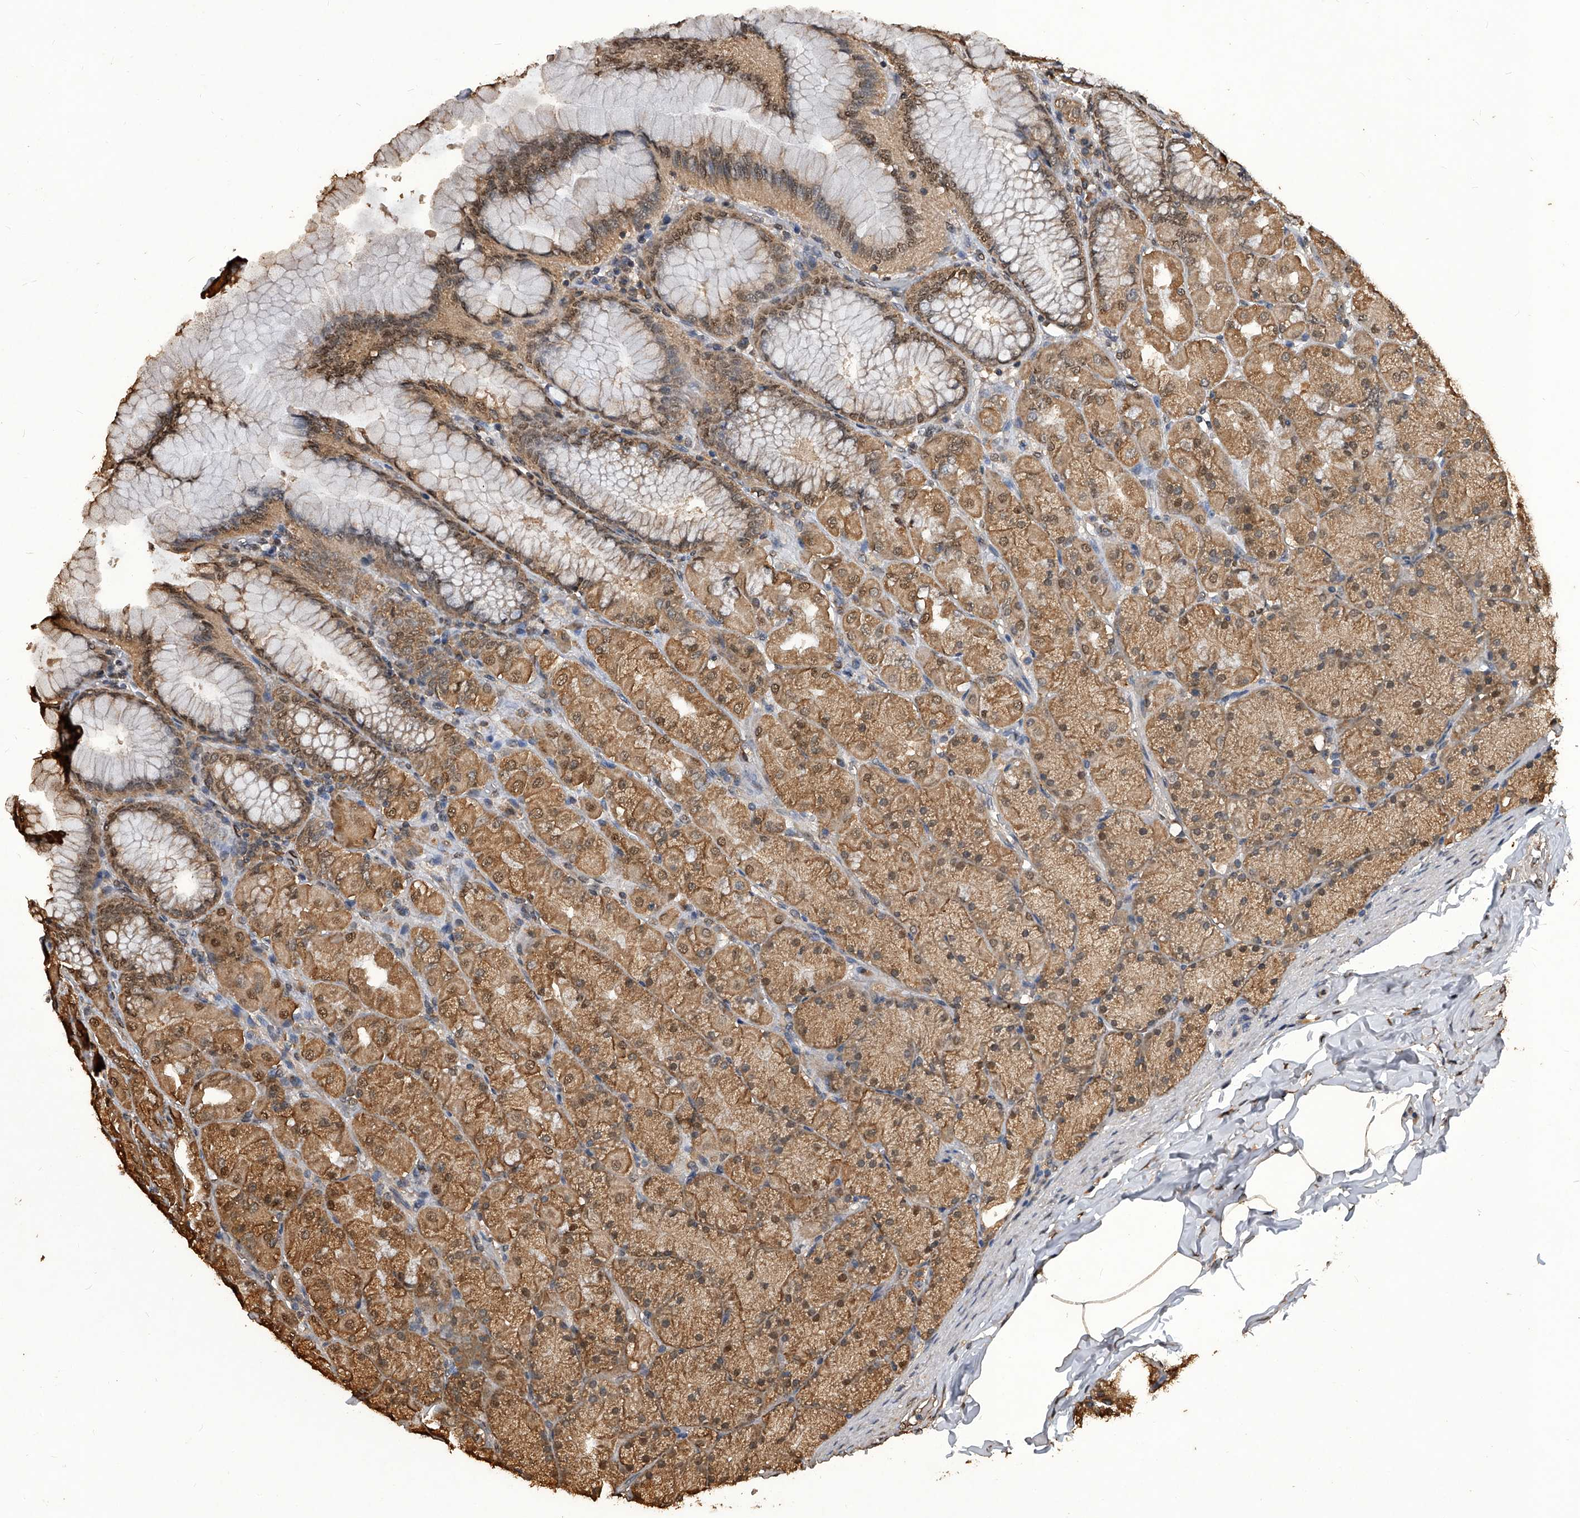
{"staining": {"intensity": "moderate", "quantity": ">75%", "location": "cytoplasmic/membranous,nuclear"}, "tissue": "stomach", "cell_type": "Glandular cells", "image_type": "normal", "snomed": [{"axis": "morphology", "description": "Normal tissue, NOS"}, {"axis": "topography", "description": "Stomach, upper"}], "caption": "Immunohistochemistry (IHC) (DAB) staining of normal stomach demonstrates moderate cytoplasmic/membranous,nuclear protein staining in about >75% of glandular cells.", "gene": "FBXL4", "patient": {"sex": "female", "age": 56}}